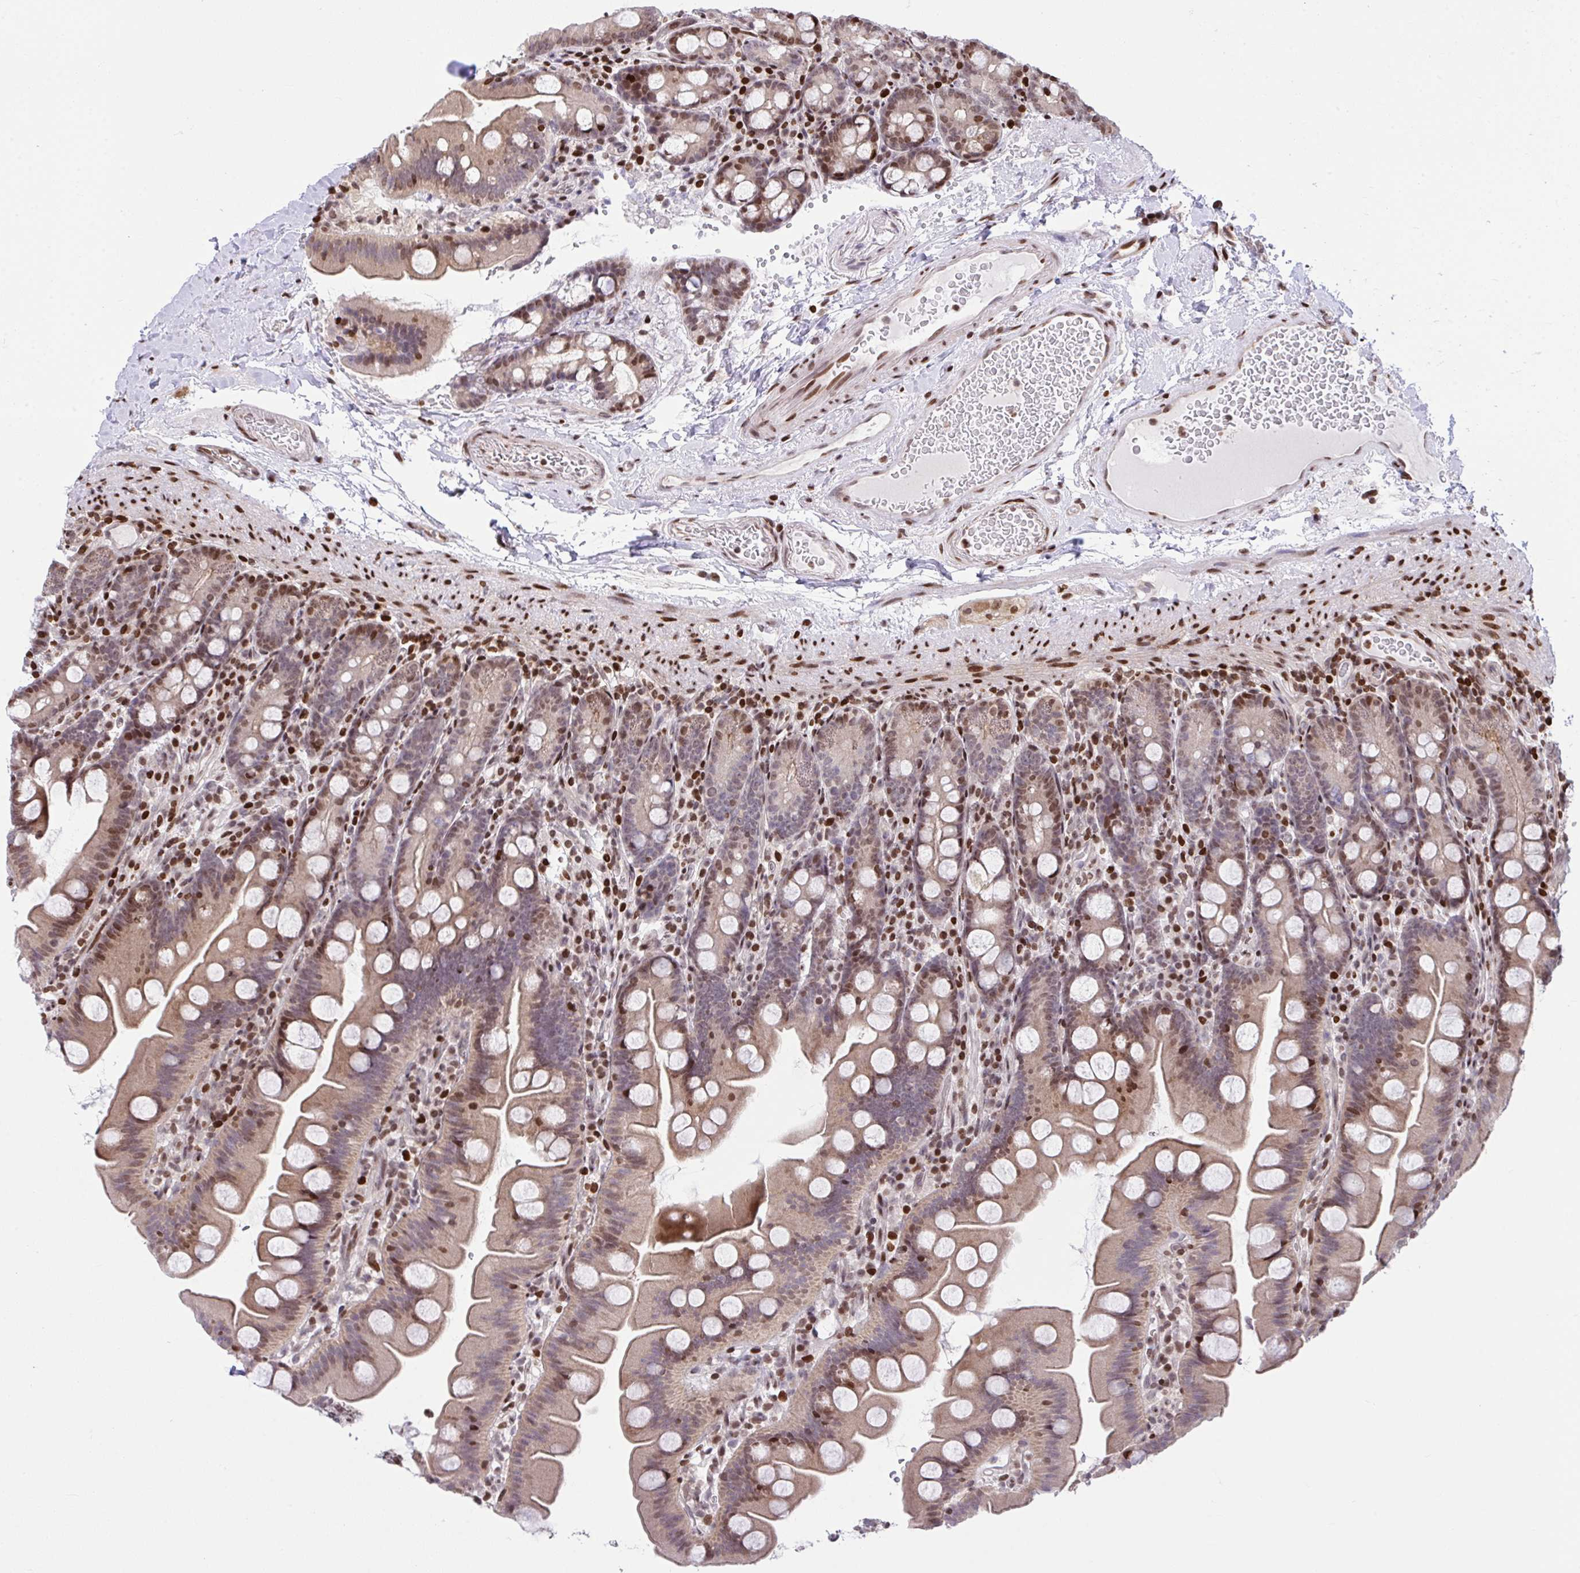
{"staining": {"intensity": "moderate", "quantity": "25%-75%", "location": "nuclear"}, "tissue": "small intestine", "cell_type": "Glandular cells", "image_type": "normal", "snomed": [{"axis": "morphology", "description": "Normal tissue, NOS"}, {"axis": "topography", "description": "Small intestine"}], "caption": "Immunohistochemical staining of benign small intestine displays medium levels of moderate nuclear staining in about 25%-75% of glandular cells.", "gene": "RAPGEF5", "patient": {"sex": "female", "age": 68}}